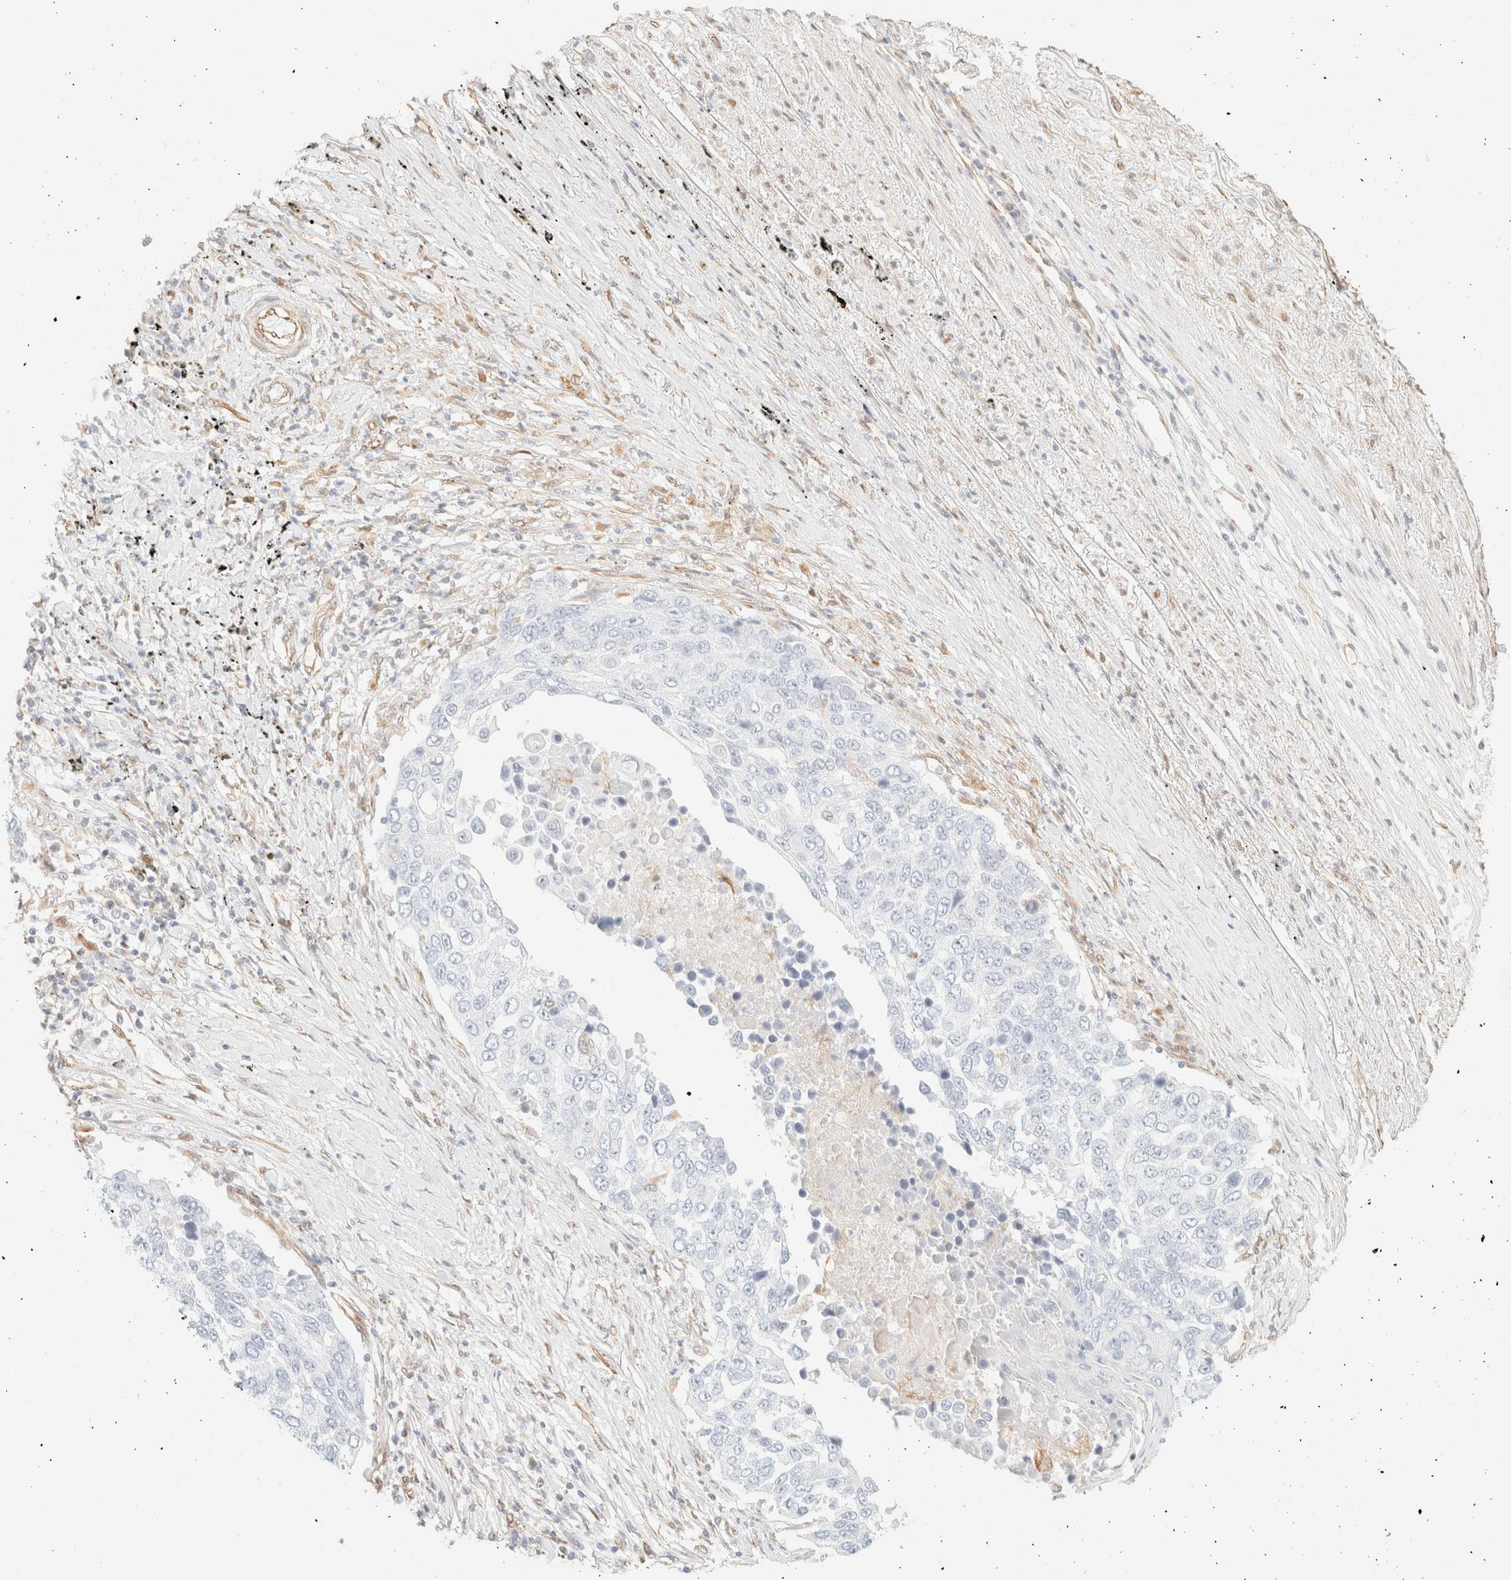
{"staining": {"intensity": "negative", "quantity": "none", "location": "none"}, "tissue": "lung cancer", "cell_type": "Tumor cells", "image_type": "cancer", "snomed": [{"axis": "morphology", "description": "Squamous cell carcinoma, NOS"}, {"axis": "topography", "description": "Lung"}], "caption": "The photomicrograph displays no significant expression in tumor cells of lung cancer (squamous cell carcinoma).", "gene": "ZSCAN18", "patient": {"sex": "male", "age": 66}}